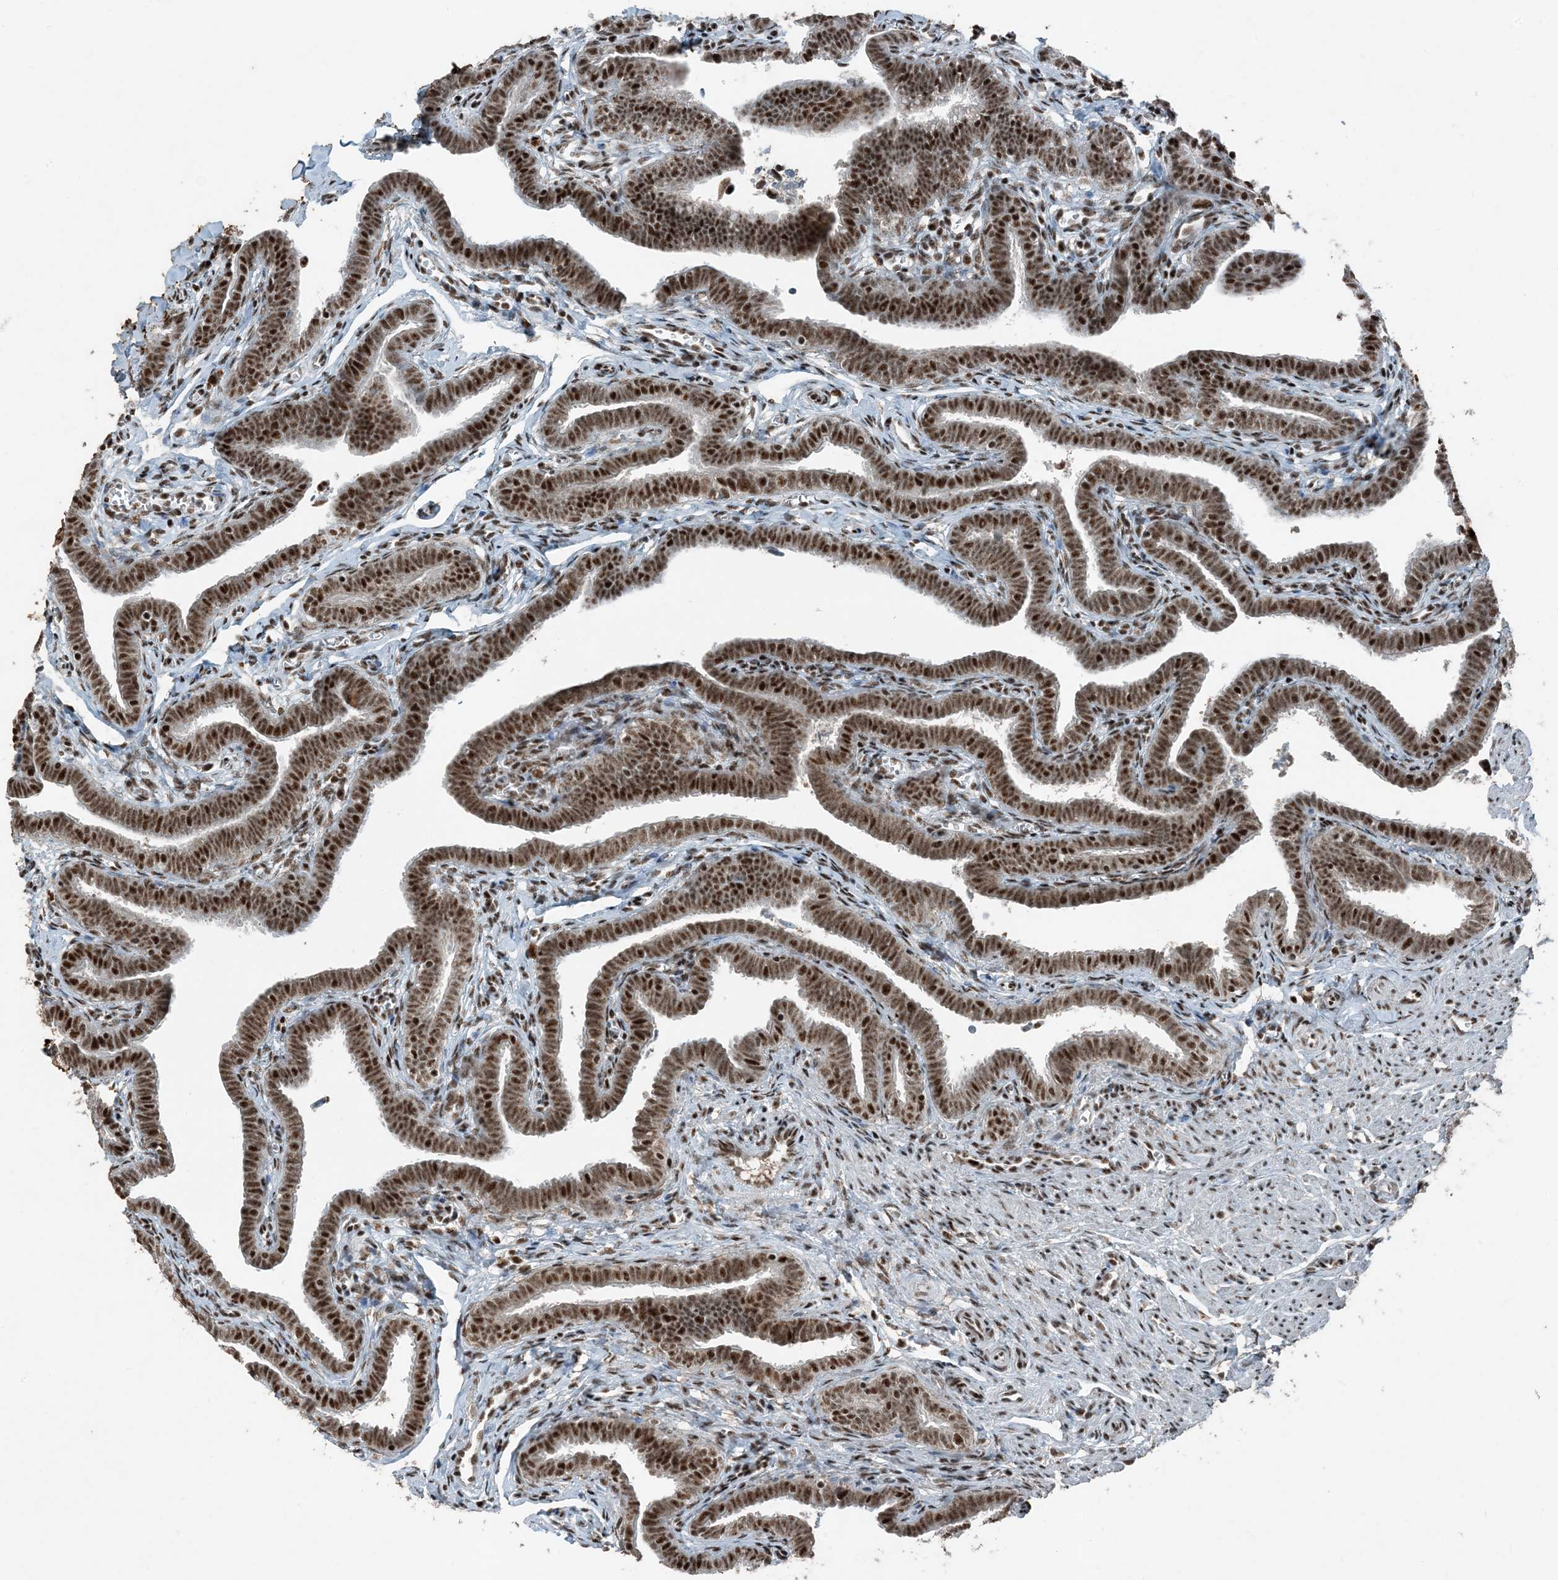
{"staining": {"intensity": "strong", "quantity": ">75%", "location": "nuclear"}, "tissue": "fallopian tube", "cell_type": "Glandular cells", "image_type": "normal", "snomed": [{"axis": "morphology", "description": "Normal tissue, NOS"}, {"axis": "topography", "description": "Fallopian tube"}], "caption": "Immunohistochemistry photomicrograph of benign fallopian tube: fallopian tube stained using immunohistochemistry (IHC) exhibits high levels of strong protein expression localized specifically in the nuclear of glandular cells, appearing as a nuclear brown color.", "gene": "TADA2B", "patient": {"sex": "female", "age": 36}}